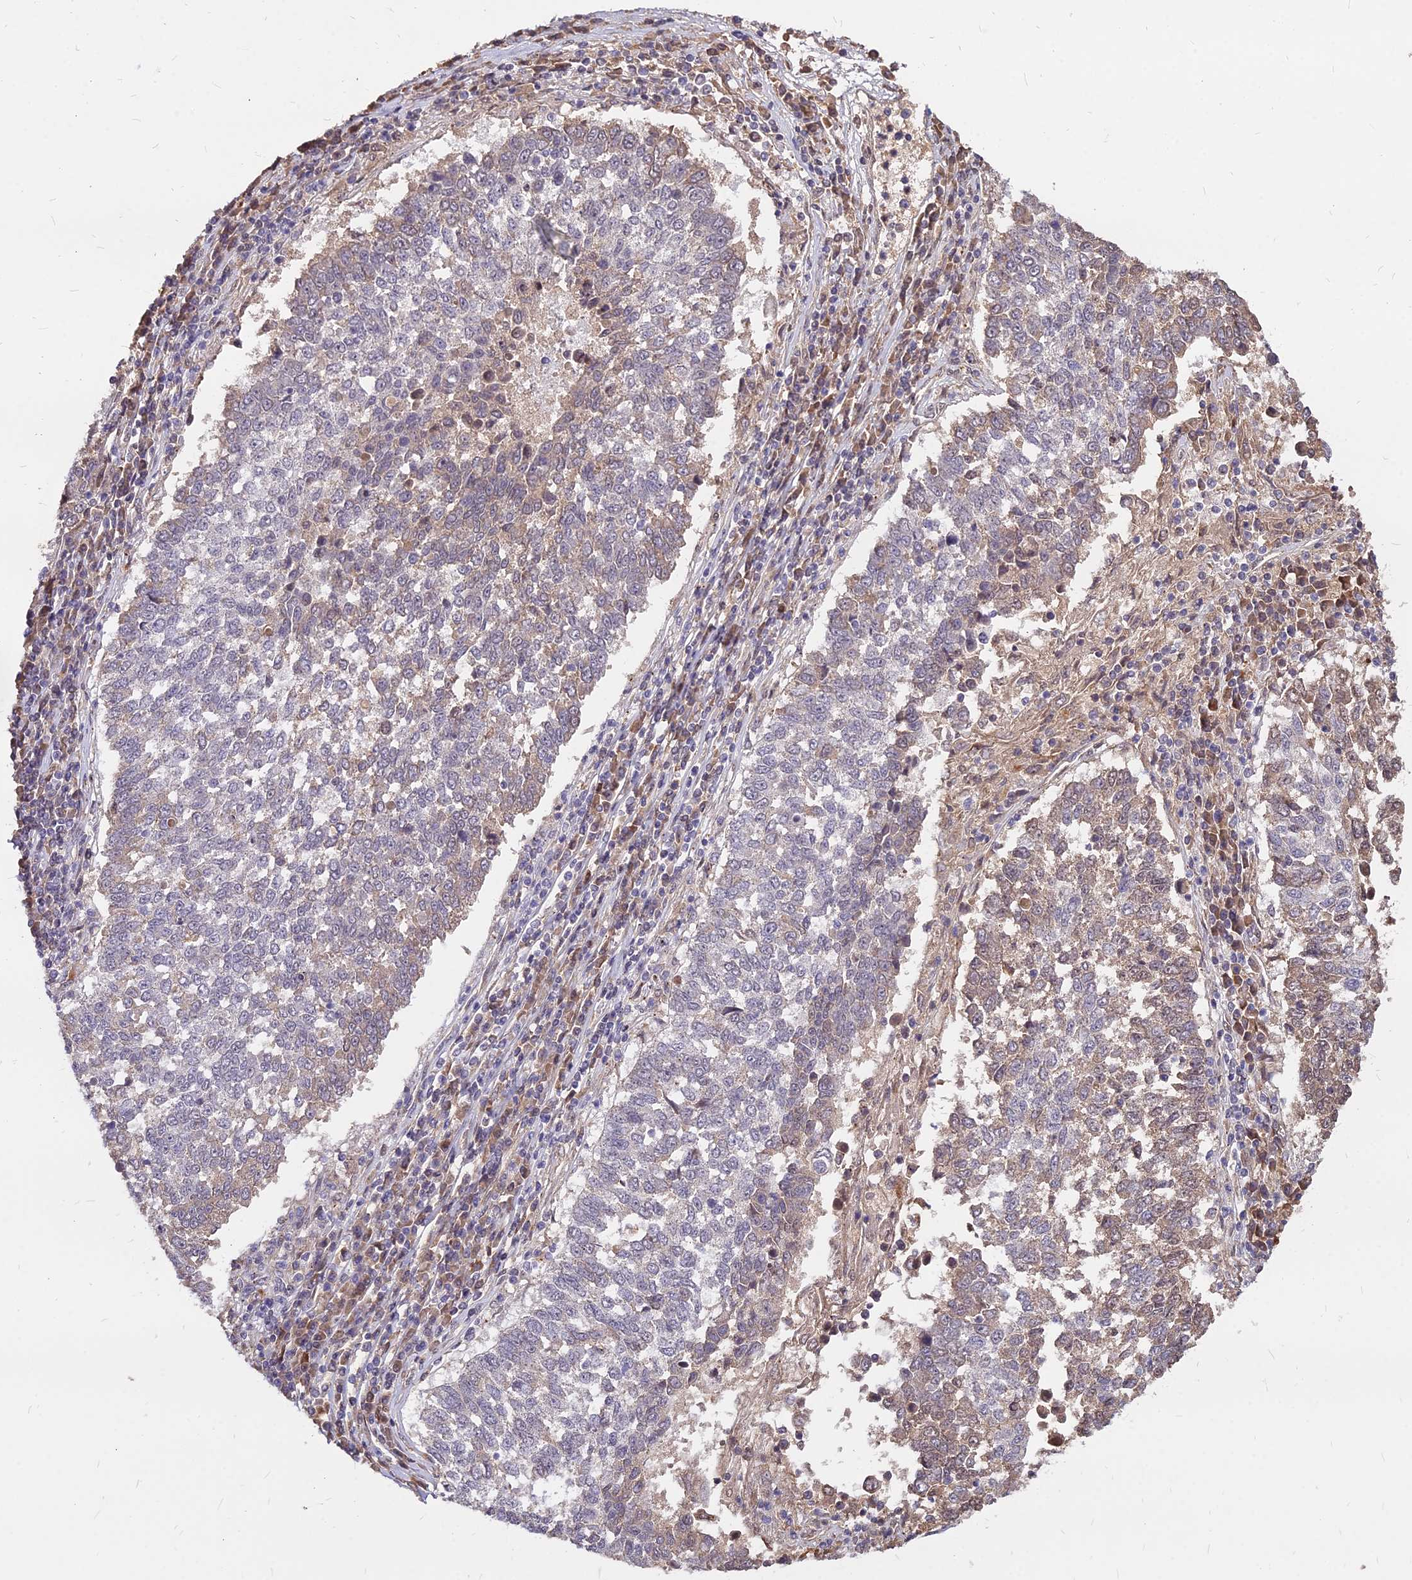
{"staining": {"intensity": "weak", "quantity": "25%-75%", "location": "cytoplasmic/membranous"}, "tissue": "lung cancer", "cell_type": "Tumor cells", "image_type": "cancer", "snomed": [{"axis": "morphology", "description": "Squamous cell carcinoma, NOS"}, {"axis": "topography", "description": "Lung"}], "caption": "A brown stain highlights weak cytoplasmic/membranous expression of a protein in lung cancer tumor cells. The protein of interest is shown in brown color, while the nuclei are stained blue.", "gene": "C11orf68", "patient": {"sex": "male", "age": 73}}